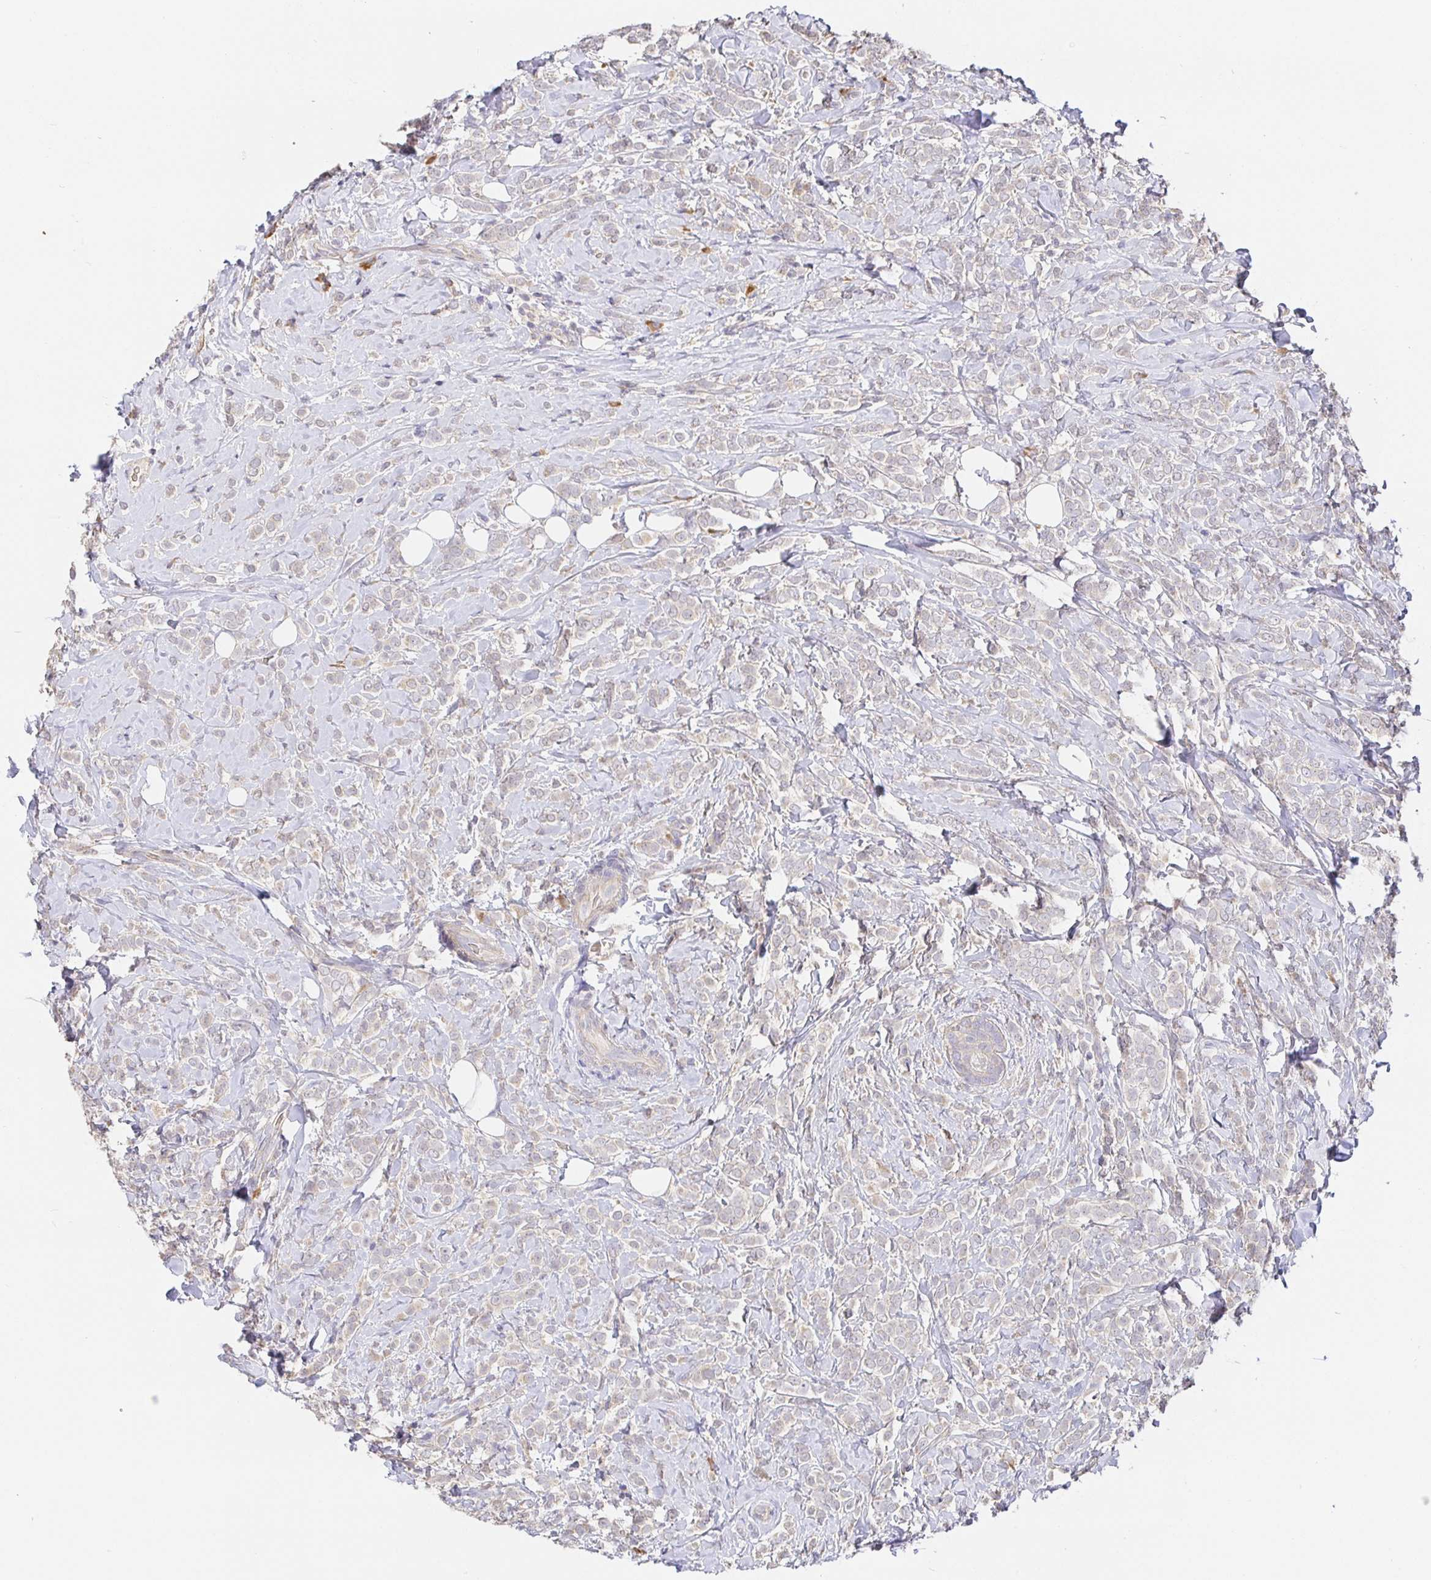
{"staining": {"intensity": "weak", "quantity": "<25%", "location": "cytoplasmic/membranous"}, "tissue": "breast cancer", "cell_type": "Tumor cells", "image_type": "cancer", "snomed": [{"axis": "morphology", "description": "Lobular carcinoma"}, {"axis": "topography", "description": "Breast"}], "caption": "An image of breast cancer (lobular carcinoma) stained for a protein displays no brown staining in tumor cells.", "gene": "ZDHHC11", "patient": {"sex": "female", "age": 49}}